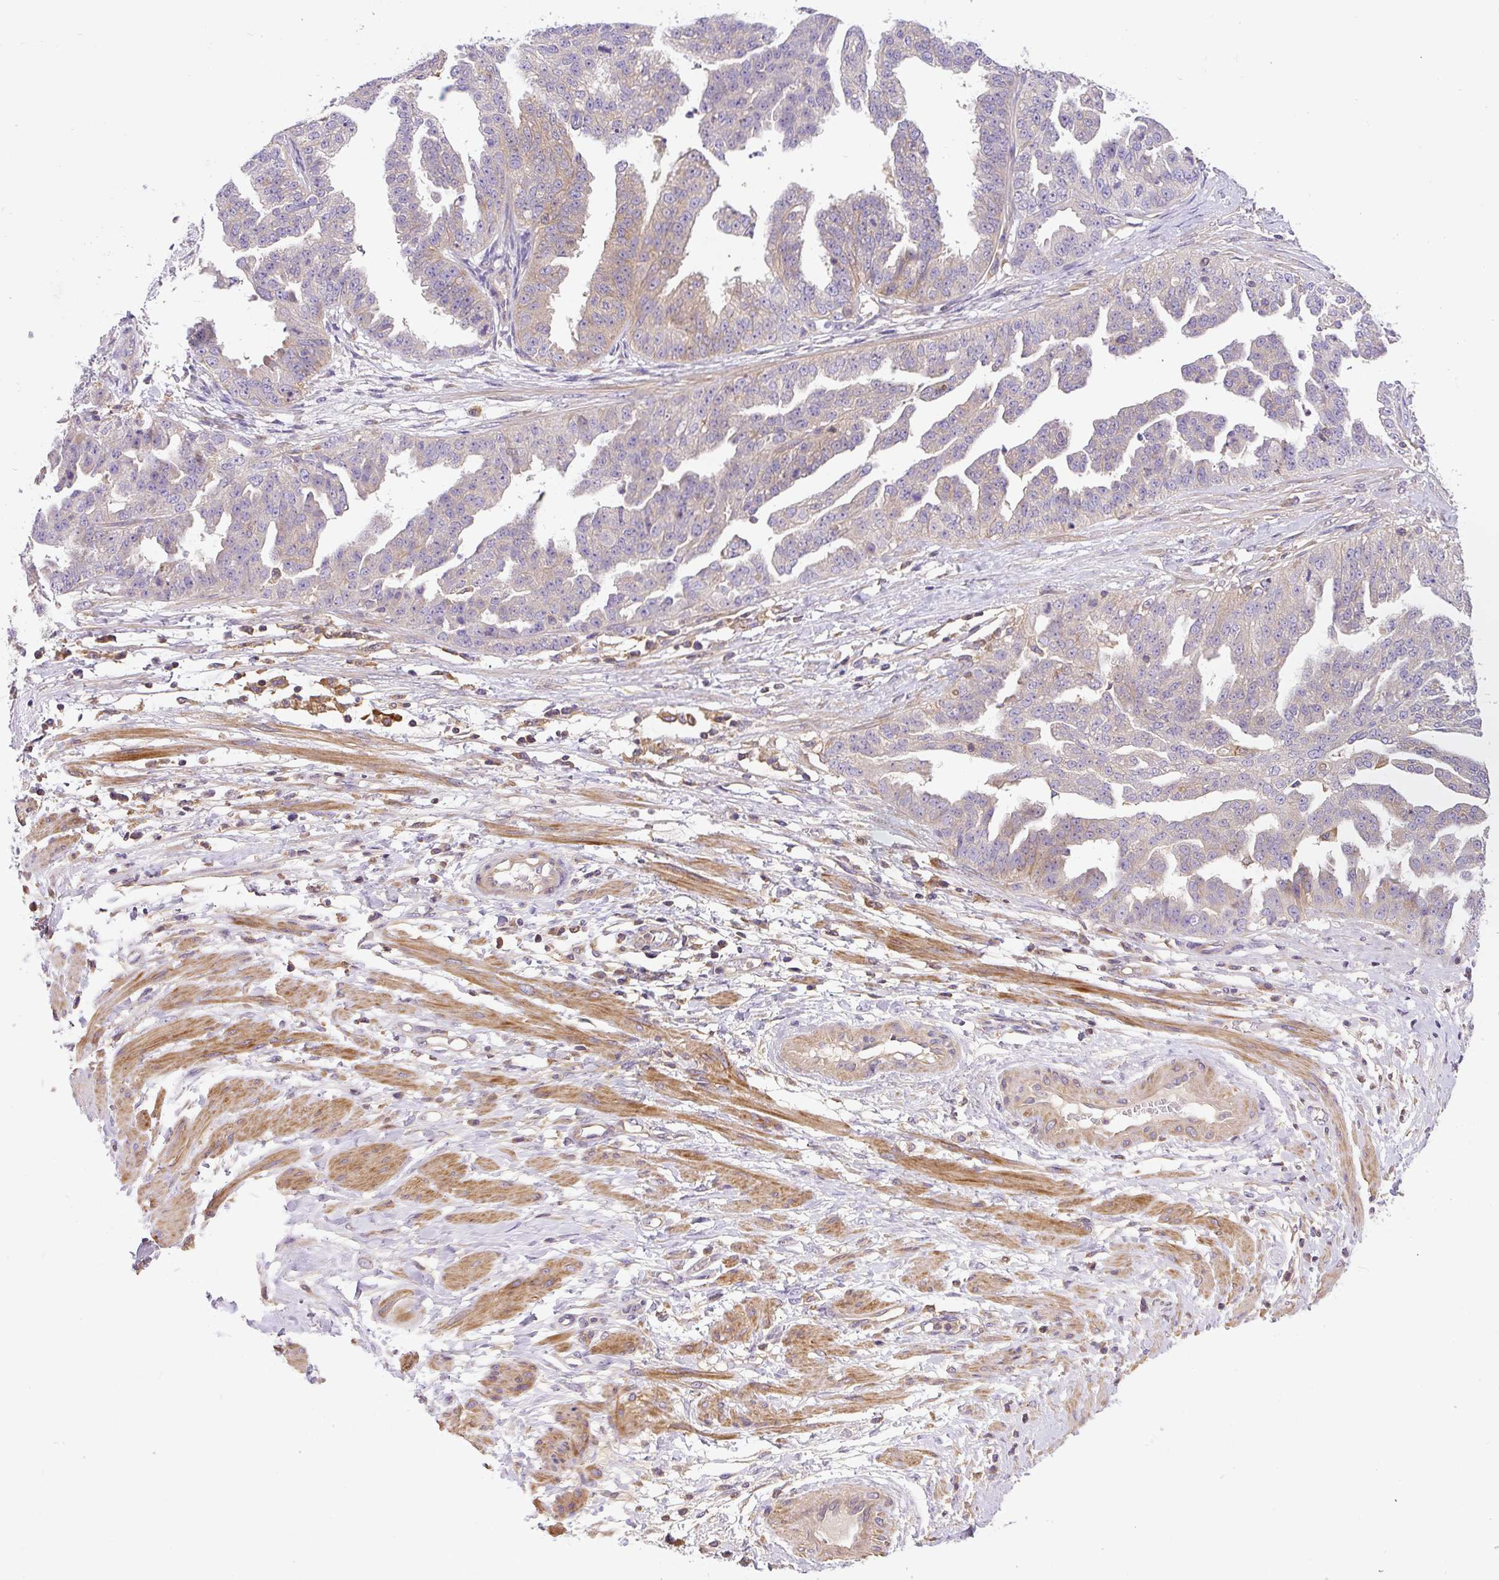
{"staining": {"intensity": "weak", "quantity": "<25%", "location": "cytoplasmic/membranous"}, "tissue": "ovarian cancer", "cell_type": "Tumor cells", "image_type": "cancer", "snomed": [{"axis": "morphology", "description": "Cystadenocarcinoma, serous, NOS"}, {"axis": "topography", "description": "Ovary"}], "caption": "Immunohistochemical staining of ovarian serous cystadenocarcinoma demonstrates no significant positivity in tumor cells.", "gene": "CCDC28A", "patient": {"sex": "female", "age": 58}}